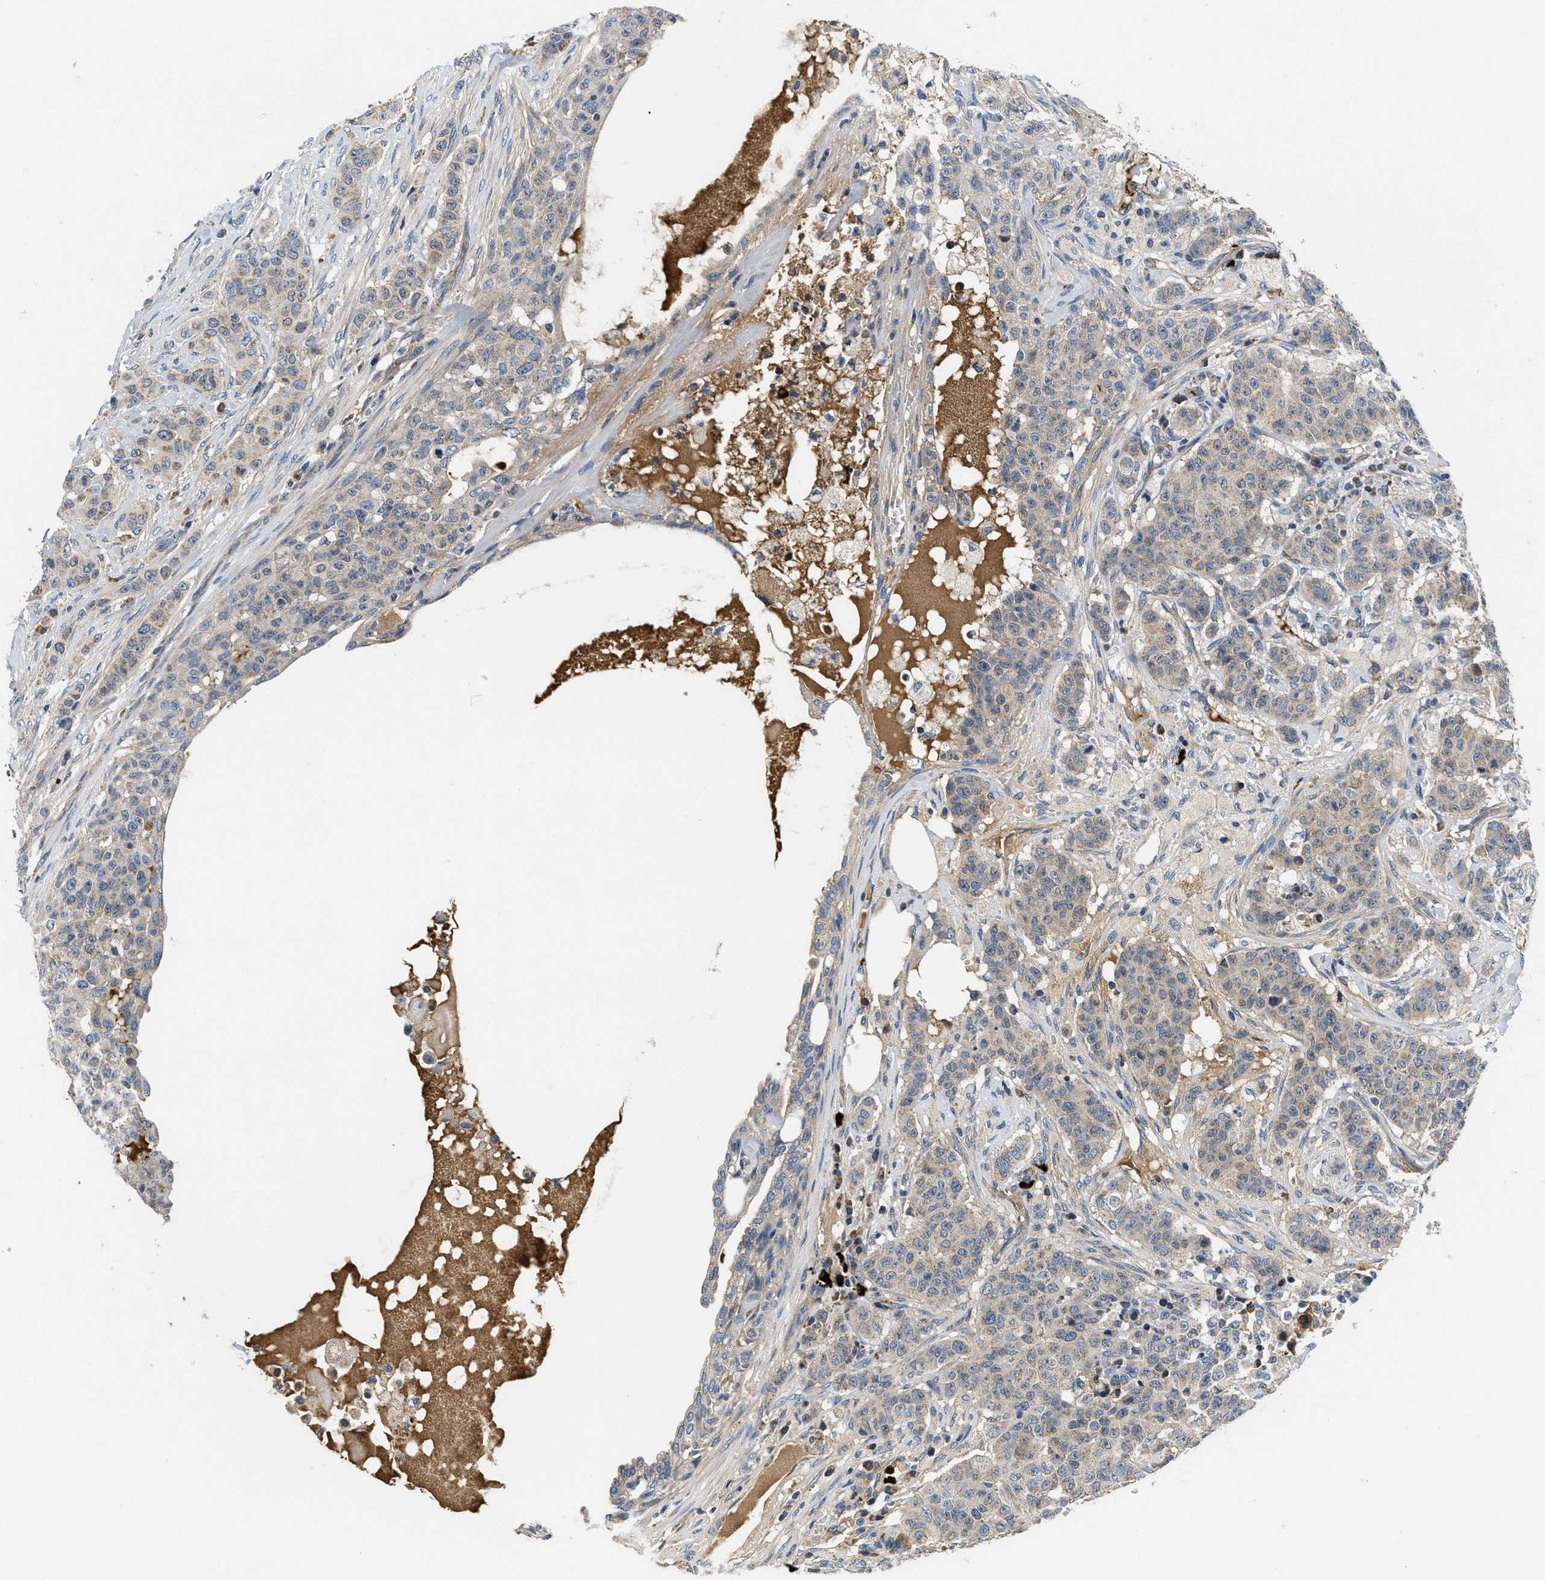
{"staining": {"intensity": "weak", "quantity": ">75%", "location": "cytoplasmic/membranous"}, "tissue": "breast cancer", "cell_type": "Tumor cells", "image_type": "cancer", "snomed": [{"axis": "morphology", "description": "Normal tissue, NOS"}, {"axis": "morphology", "description": "Duct carcinoma"}, {"axis": "topography", "description": "Breast"}], "caption": "Immunohistochemistry (IHC) of invasive ductal carcinoma (breast) displays low levels of weak cytoplasmic/membranous positivity in approximately >75% of tumor cells.", "gene": "GALK1", "patient": {"sex": "female", "age": 40}}